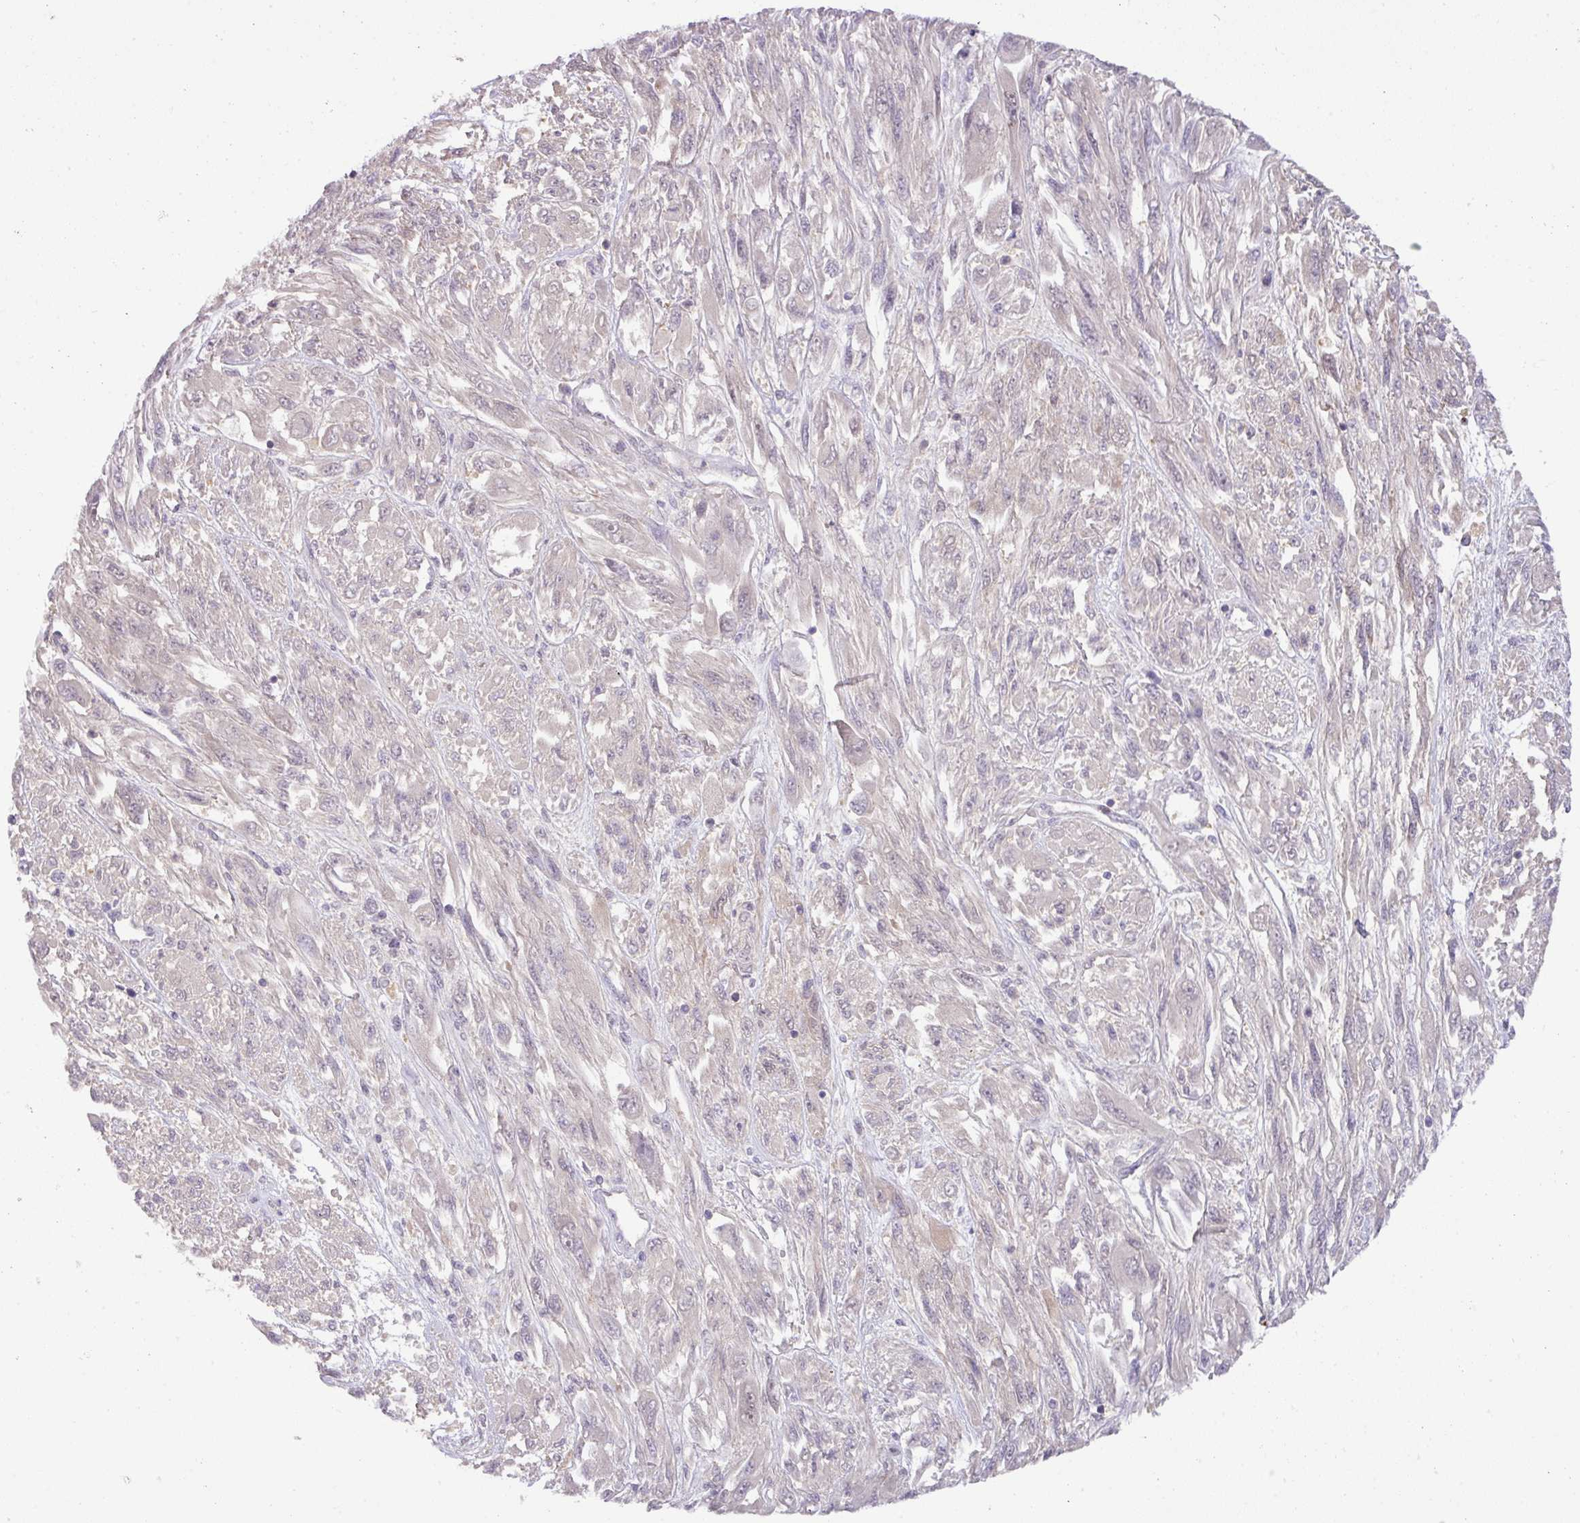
{"staining": {"intensity": "negative", "quantity": "none", "location": "none"}, "tissue": "melanoma", "cell_type": "Tumor cells", "image_type": "cancer", "snomed": [{"axis": "morphology", "description": "Malignant melanoma, NOS"}, {"axis": "topography", "description": "Skin"}], "caption": "This is an immunohistochemistry photomicrograph of malignant melanoma. There is no positivity in tumor cells.", "gene": "HOXC13", "patient": {"sex": "female", "age": 91}}